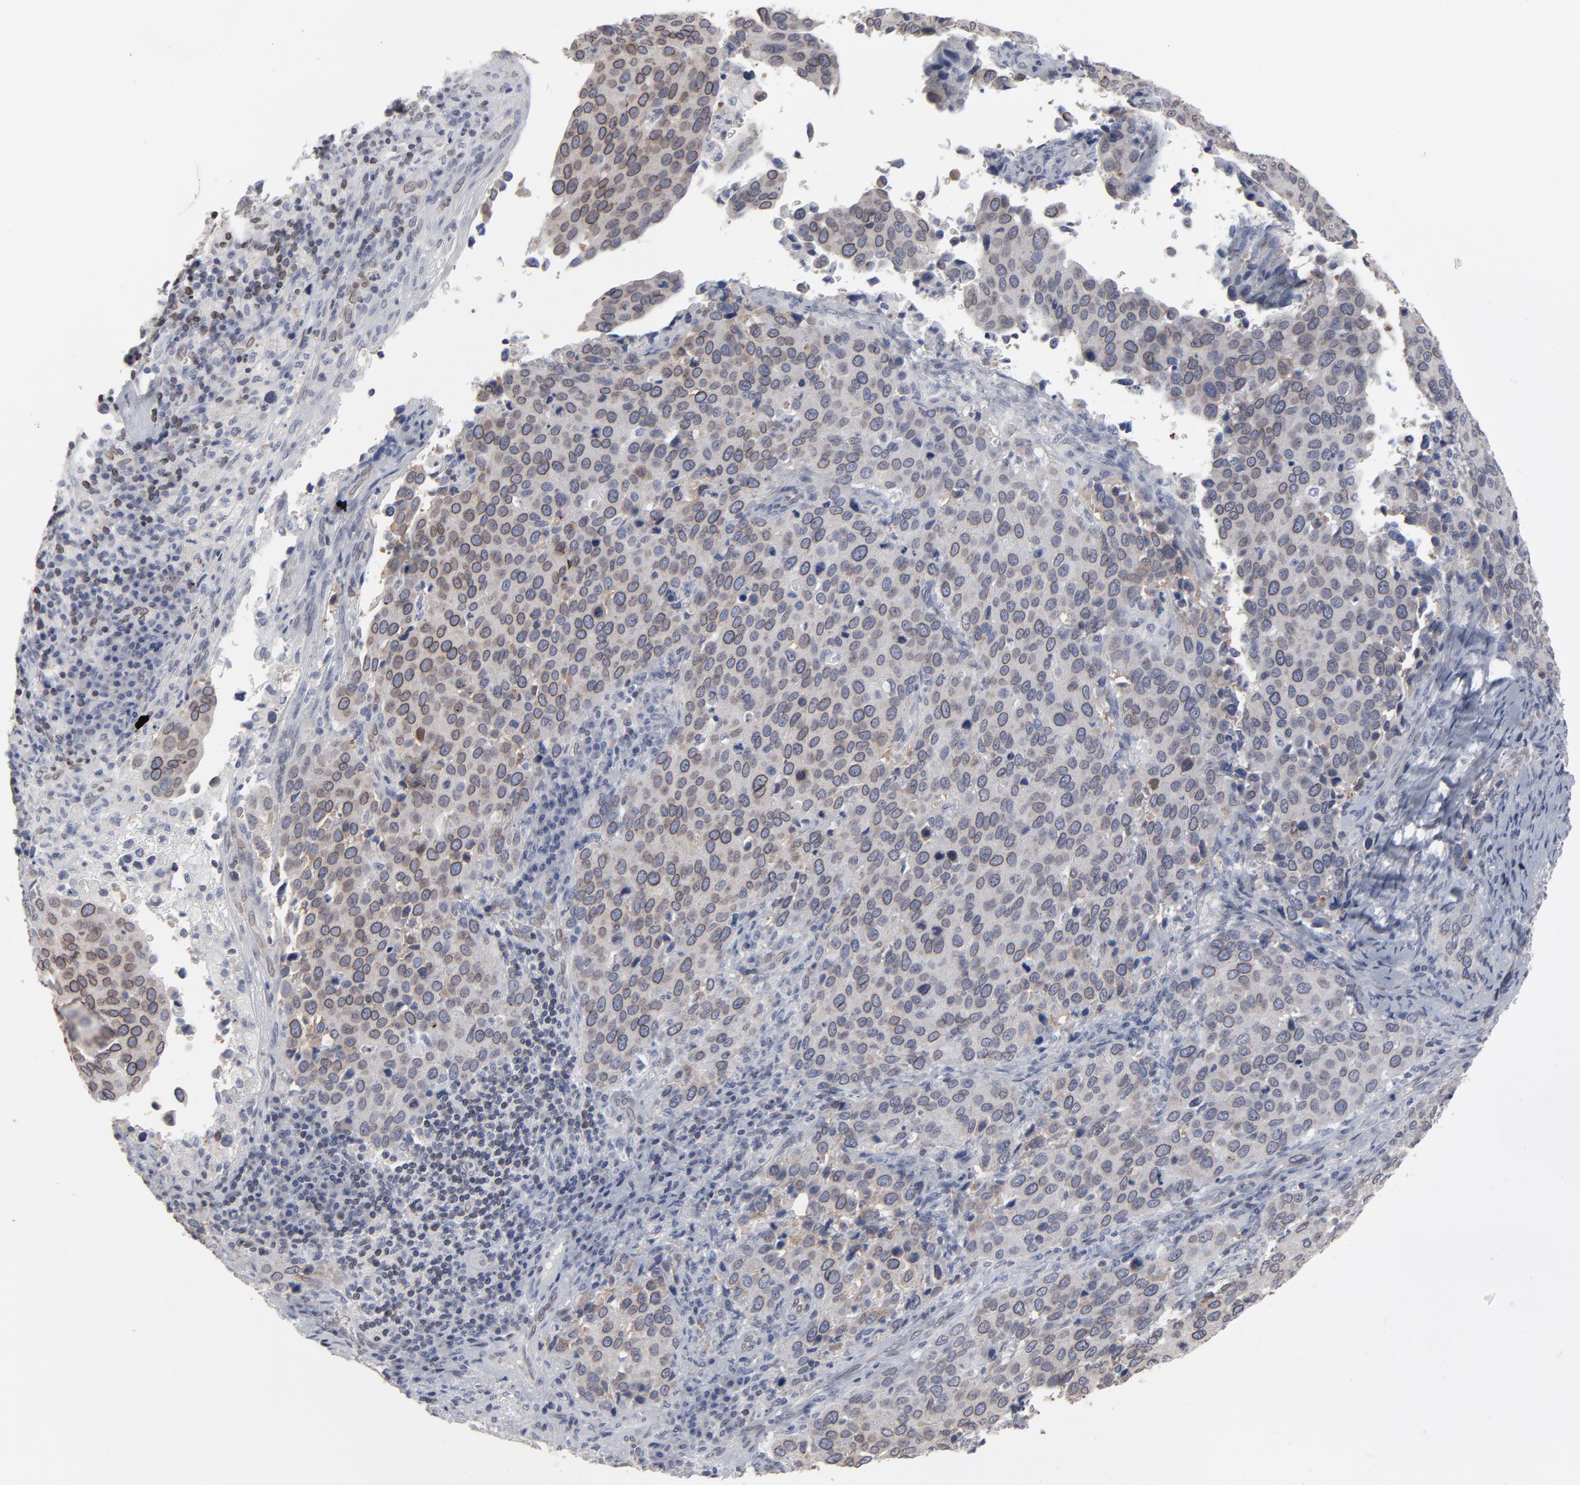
{"staining": {"intensity": "moderate", "quantity": "25%-75%", "location": "cytoplasmic/membranous,nuclear"}, "tissue": "cervical cancer", "cell_type": "Tumor cells", "image_type": "cancer", "snomed": [{"axis": "morphology", "description": "Squamous cell carcinoma, NOS"}, {"axis": "topography", "description": "Cervix"}], "caption": "Brown immunohistochemical staining in cervical squamous cell carcinoma displays moderate cytoplasmic/membranous and nuclear staining in about 25%-75% of tumor cells.", "gene": "SYNE2", "patient": {"sex": "female", "age": 54}}